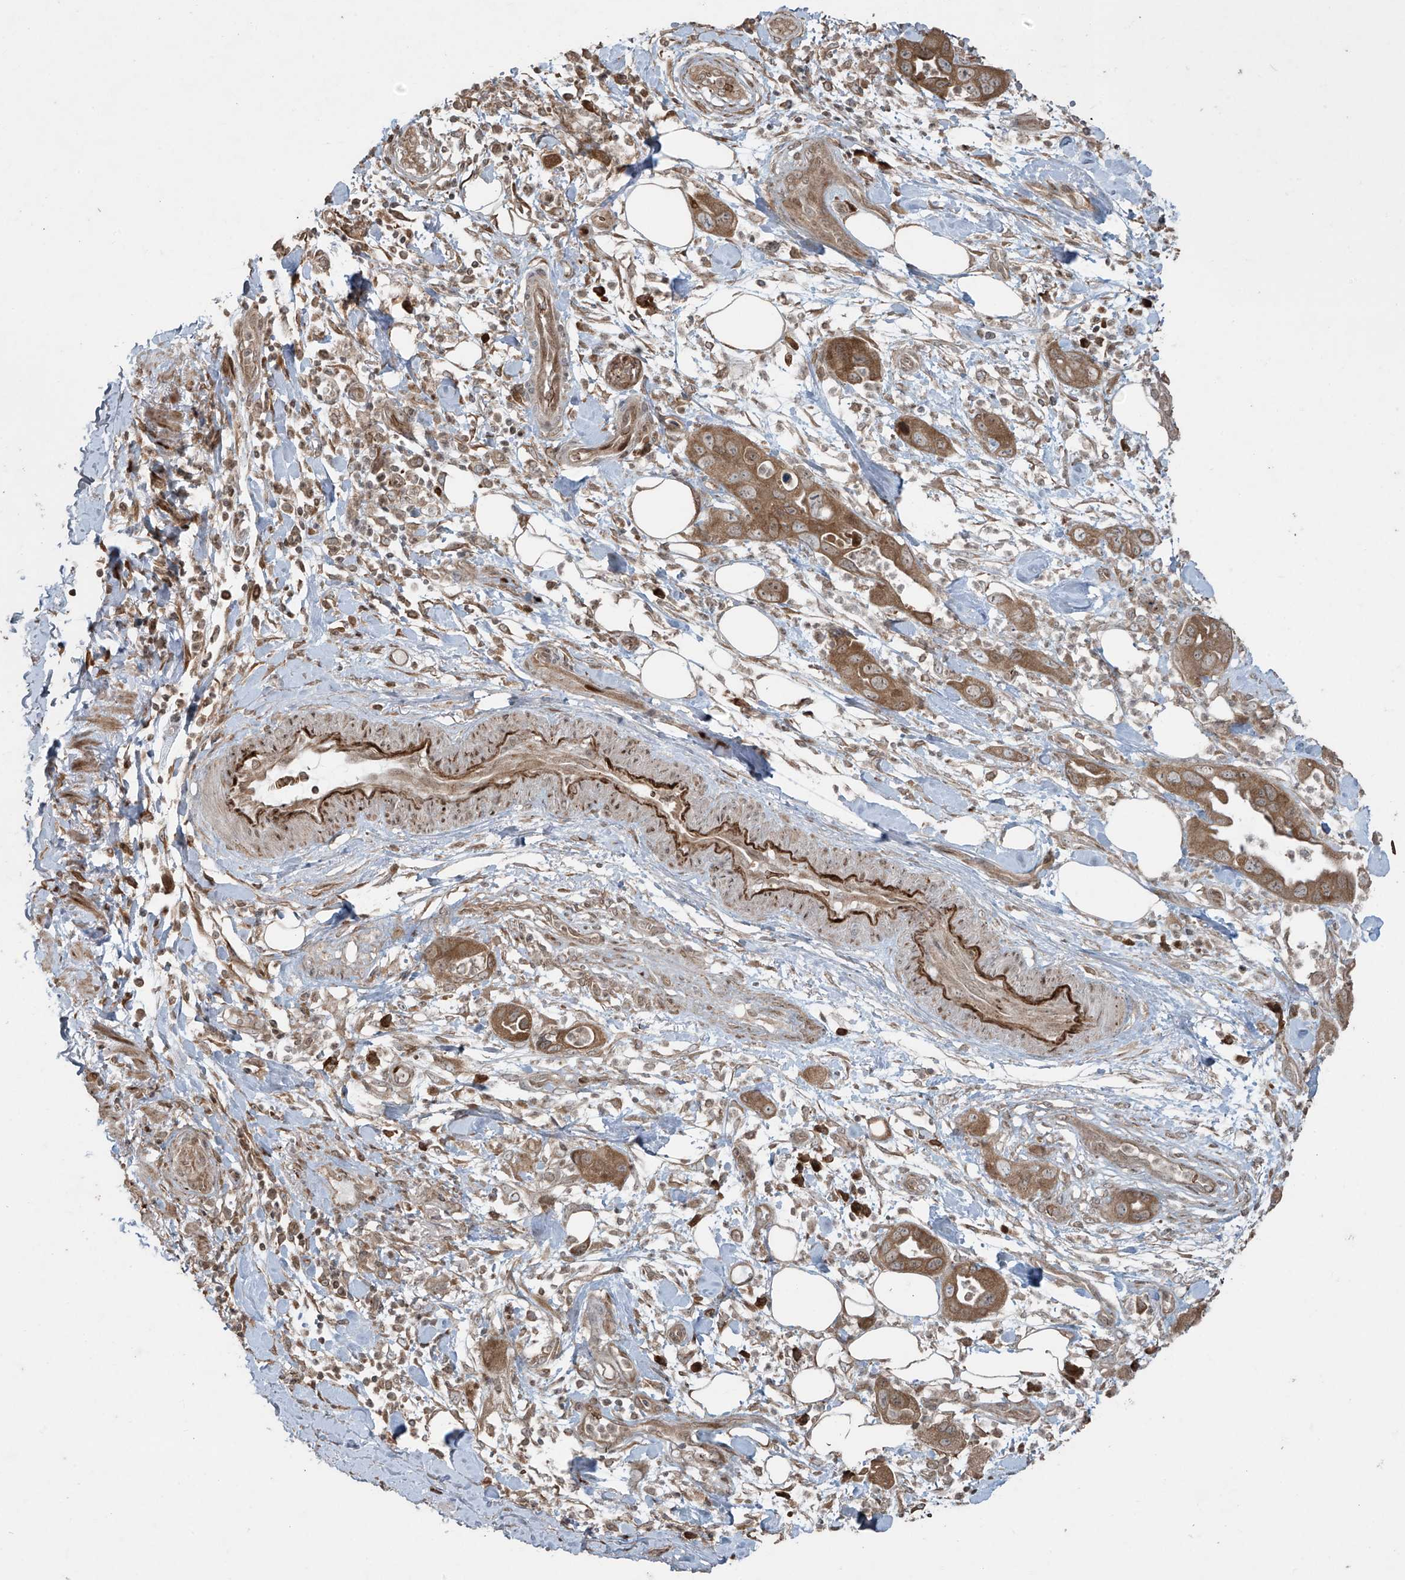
{"staining": {"intensity": "moderate", "quantity": ">75%", "location": "cytoplasmic/membranous"}, "tissue": "pancreatic cancer", "cell_type": "Tumor cells", "image_type": "cancer", "snomed": [{"axis": "morphology", "description": "Adenocarcinoma, NOS"}, {"axis": "topography", "description": "Pancreas"}], "caption": "Immunohistochemistry (IHC) (DAB (3,3'-diaminobenzidine)) staining of human pancreatic cancer (adenocarcinoma) shows moderate cytoplasmic/membranous protein expression in about >75% of tumor cells.", "gene": "TTC22", "patient": {"sex": "female", "age": 71}}